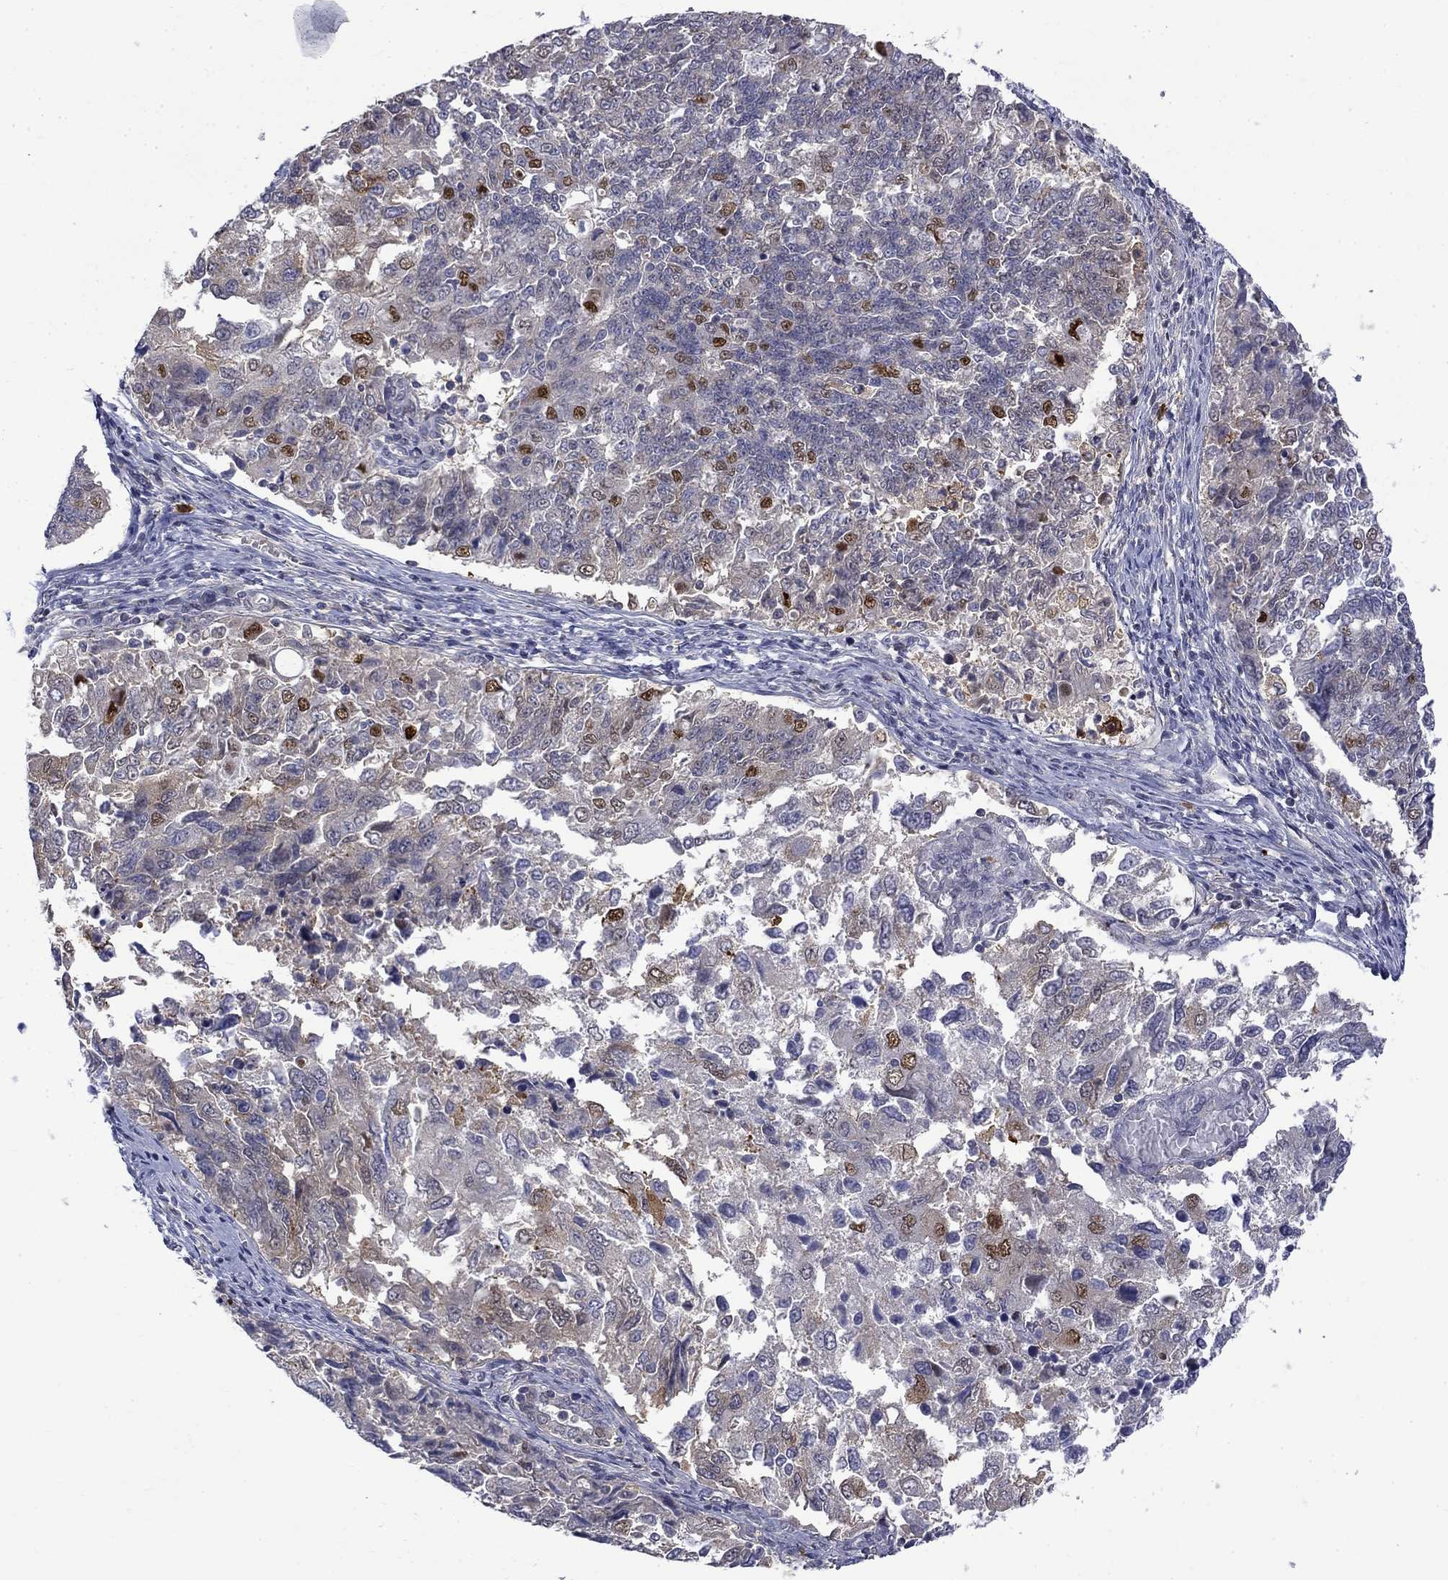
{"staining": {"intensity": "strong", "quantity": "<25%", "location": "cytoplasmic/membranous,nuclear"}, "tissue": "endometrial cancer", "cell_type": "Tumor cells", "image_type": "cancer", "snomed": [{"axis": "morphology", "description": "Adenocarcinoma, NOS"}, {"axis": "topography", "description": "Endometrium"}], "caption": "Protein staining reveals strong cytoplasmic/membranous and nuclear staining in approximately <25% of tumor cells in endometrial cancer.", "gene": "PCBP3", "patient": {"sex": "female", "age": 43}}